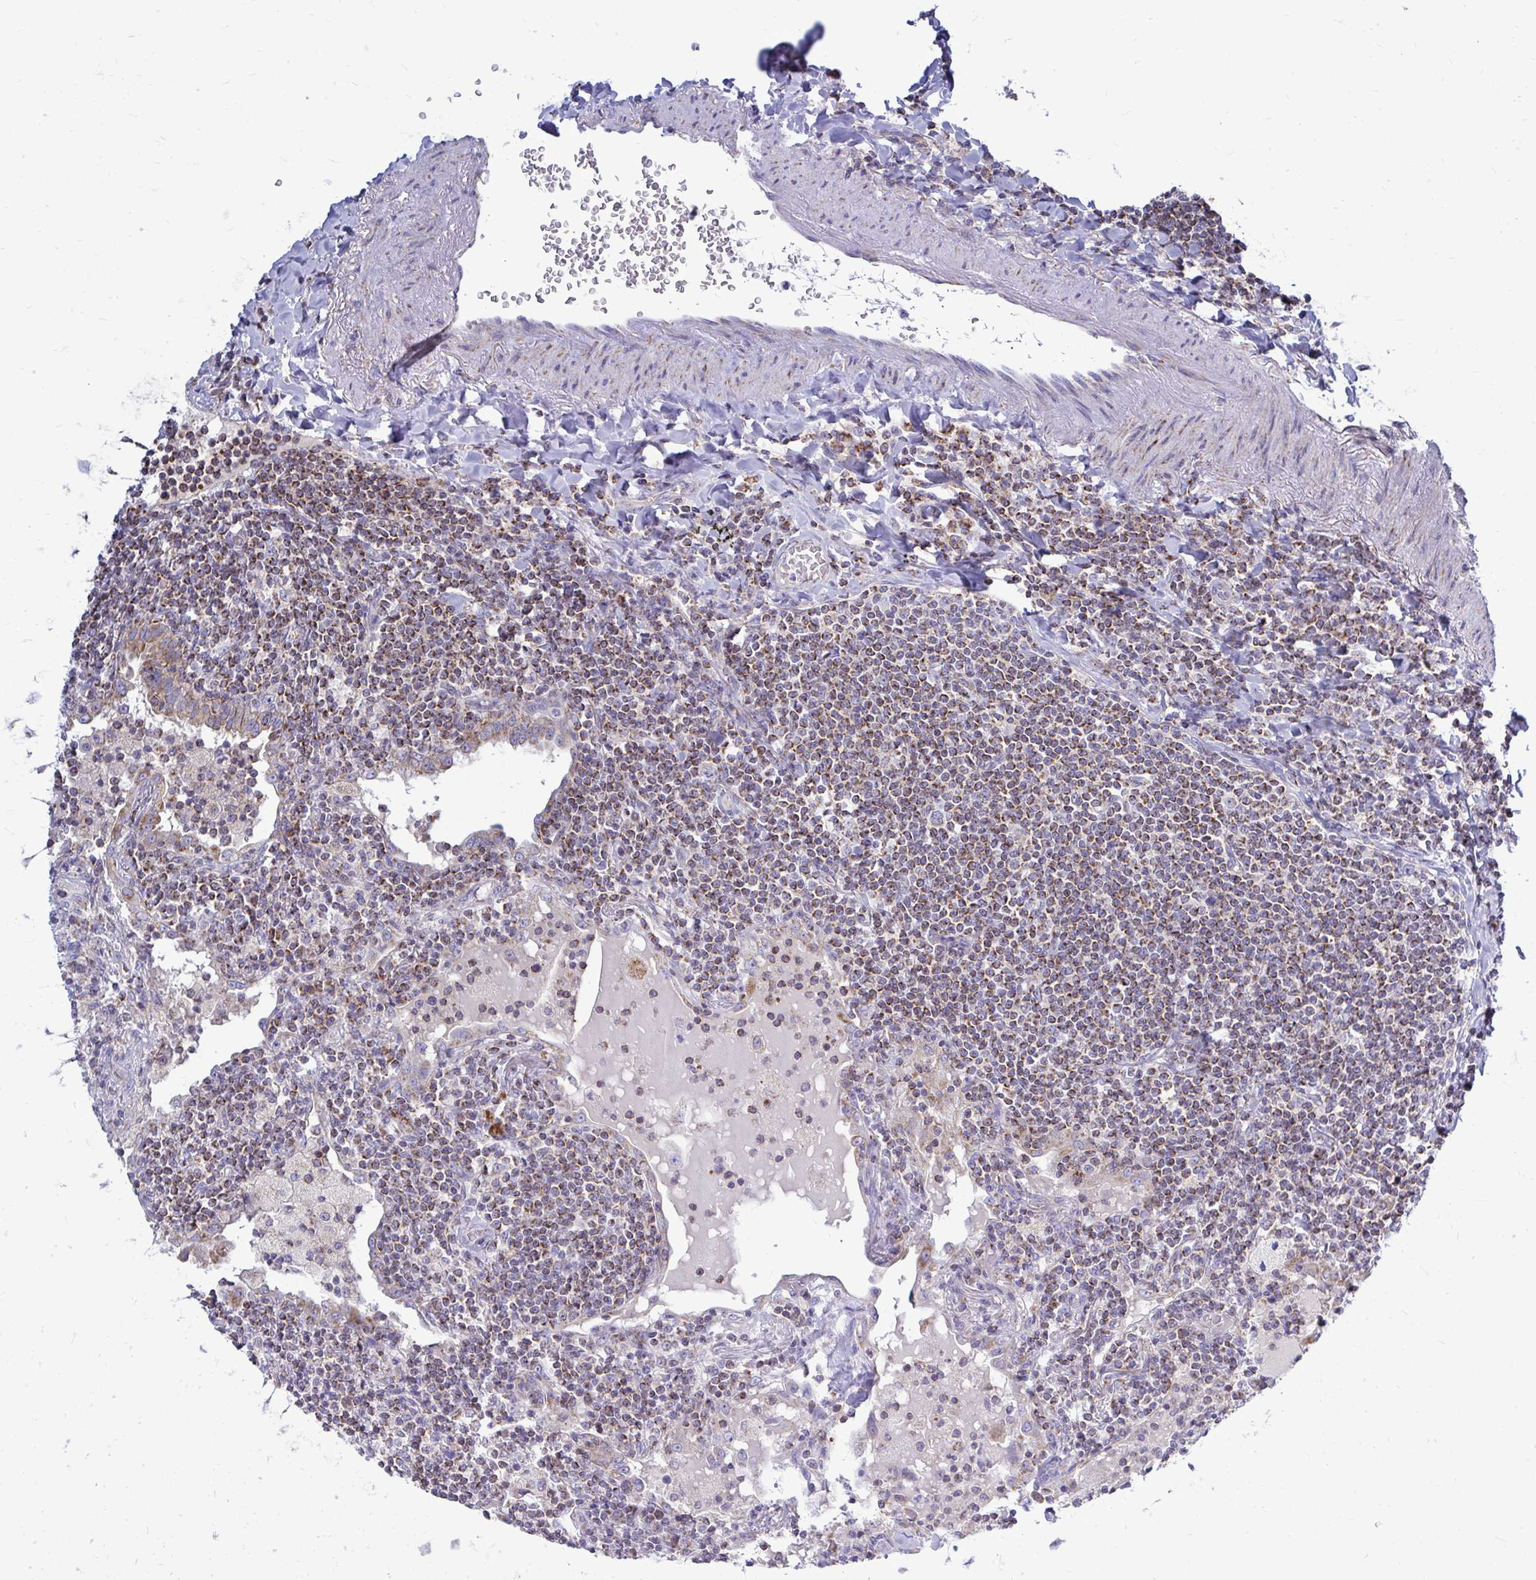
{"staining": {"intensity": "moderate", "quantity": ">75%", "location": "cytoplasmic/membranous"}, "tissue": "lymphoma", "cell_type": "Tumor cells", "image_type": "cancer", "snomed": [{"axis": "morphology", "description": "Malignant lymphoma, non-Hodgkin's type, Low grade"}, {"axis": "topography", "description": "Lung"}], "caption": "Human lymphoma stained with a brown dye demonstrates moderate cytoplasmic/membranous positive positivity in about >75% of tumor cells.", "gene": "OR10R2", "patient": {"sex": "female", "age": 71}}